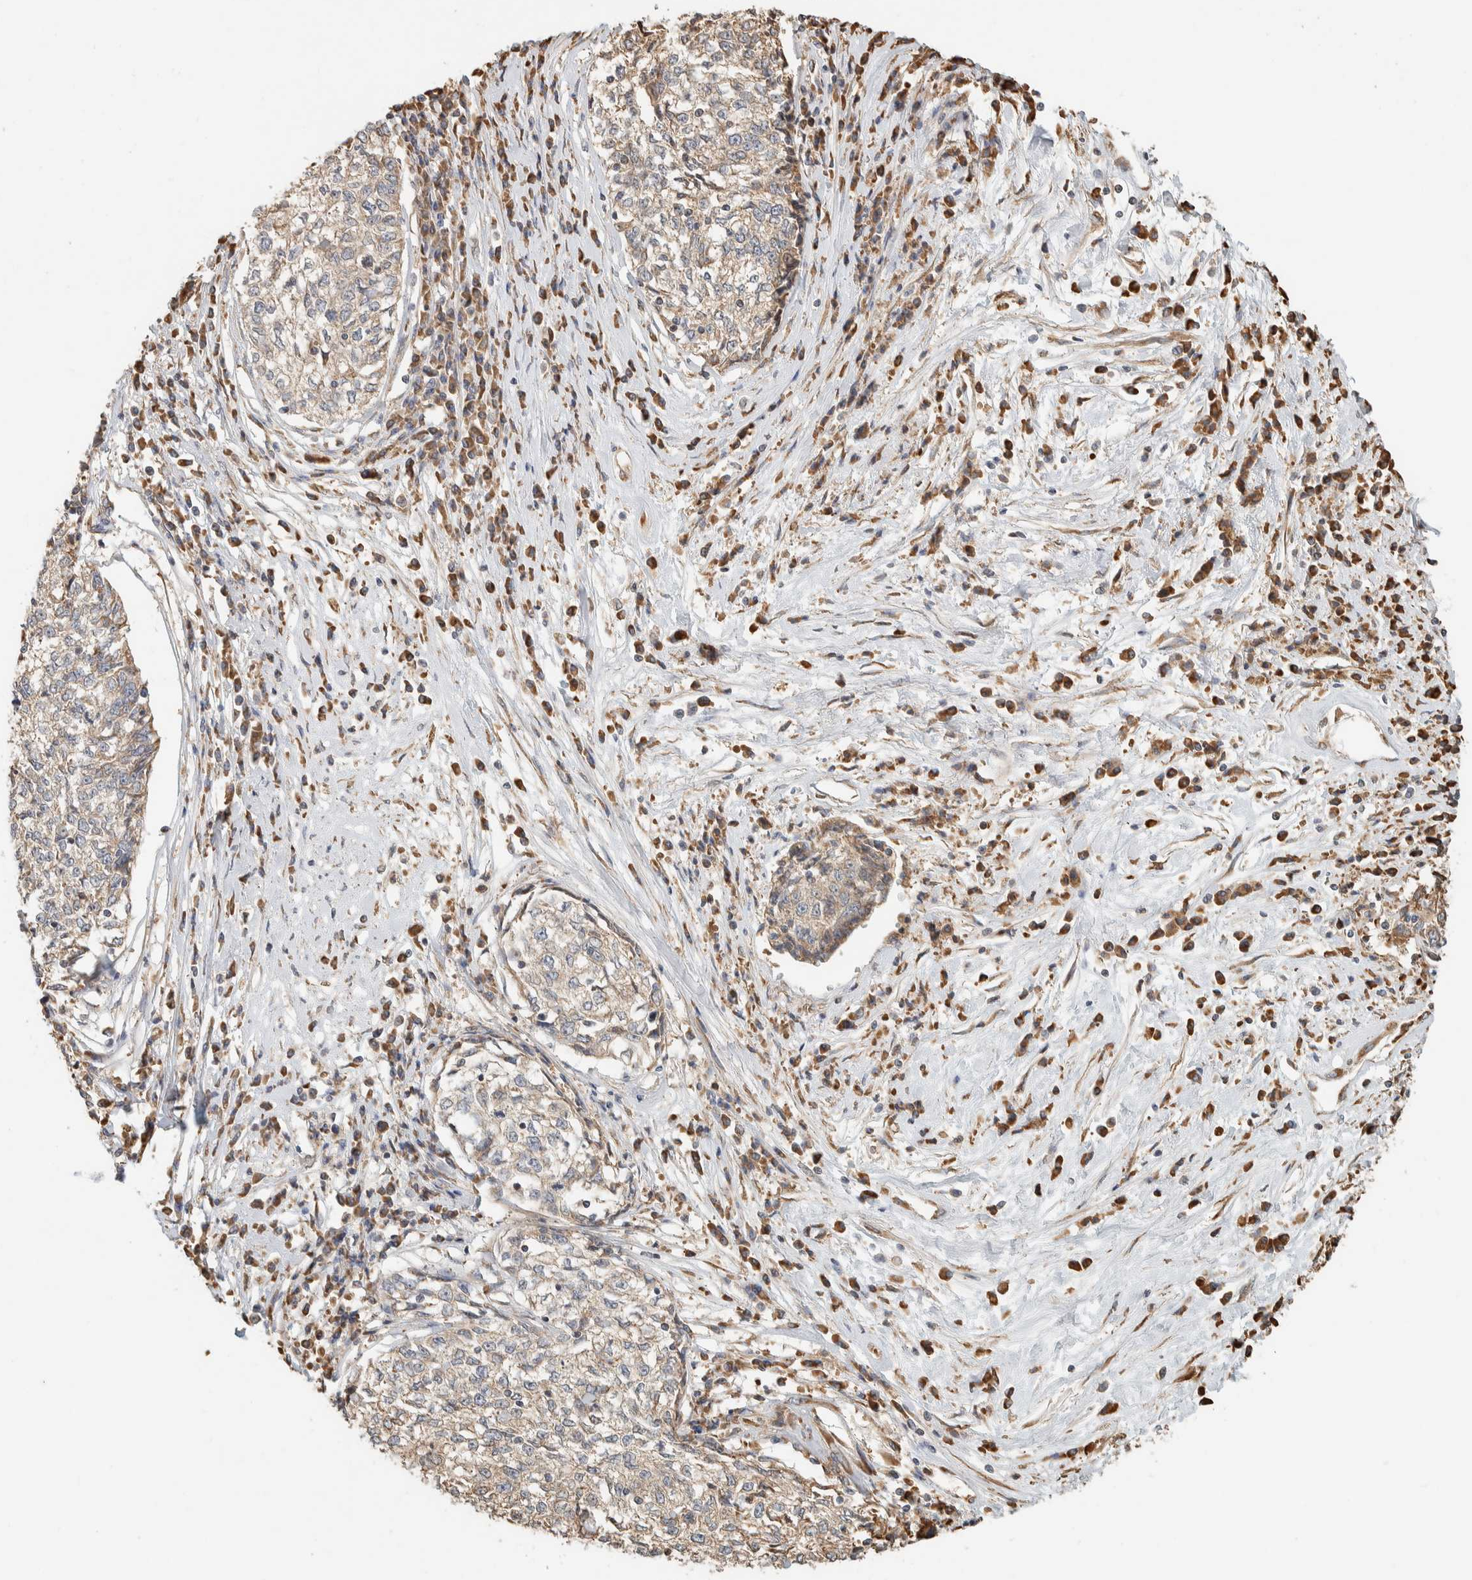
{"staining": {"intensity": "weak", "quantity": "<25%", "location": "cytoplasmic/membranous"}, "tissue": "cervical cancer", "cell_type": "Tumor cells", "image_type": "cancer", "snomed": [{"axis": "morphology", "description": "Squamous cell carcinoma, NOS"}, {"axis": "topography", "description": "Cervix"}], "caption": "Protein analysis of cervical cancer reveals no significant staining in tumor cells. (DAB immunohistochemistry (IHC), high magnification).", "gene": "RAB11FIP1", "patient": {"sex": "female", "age": 57}}